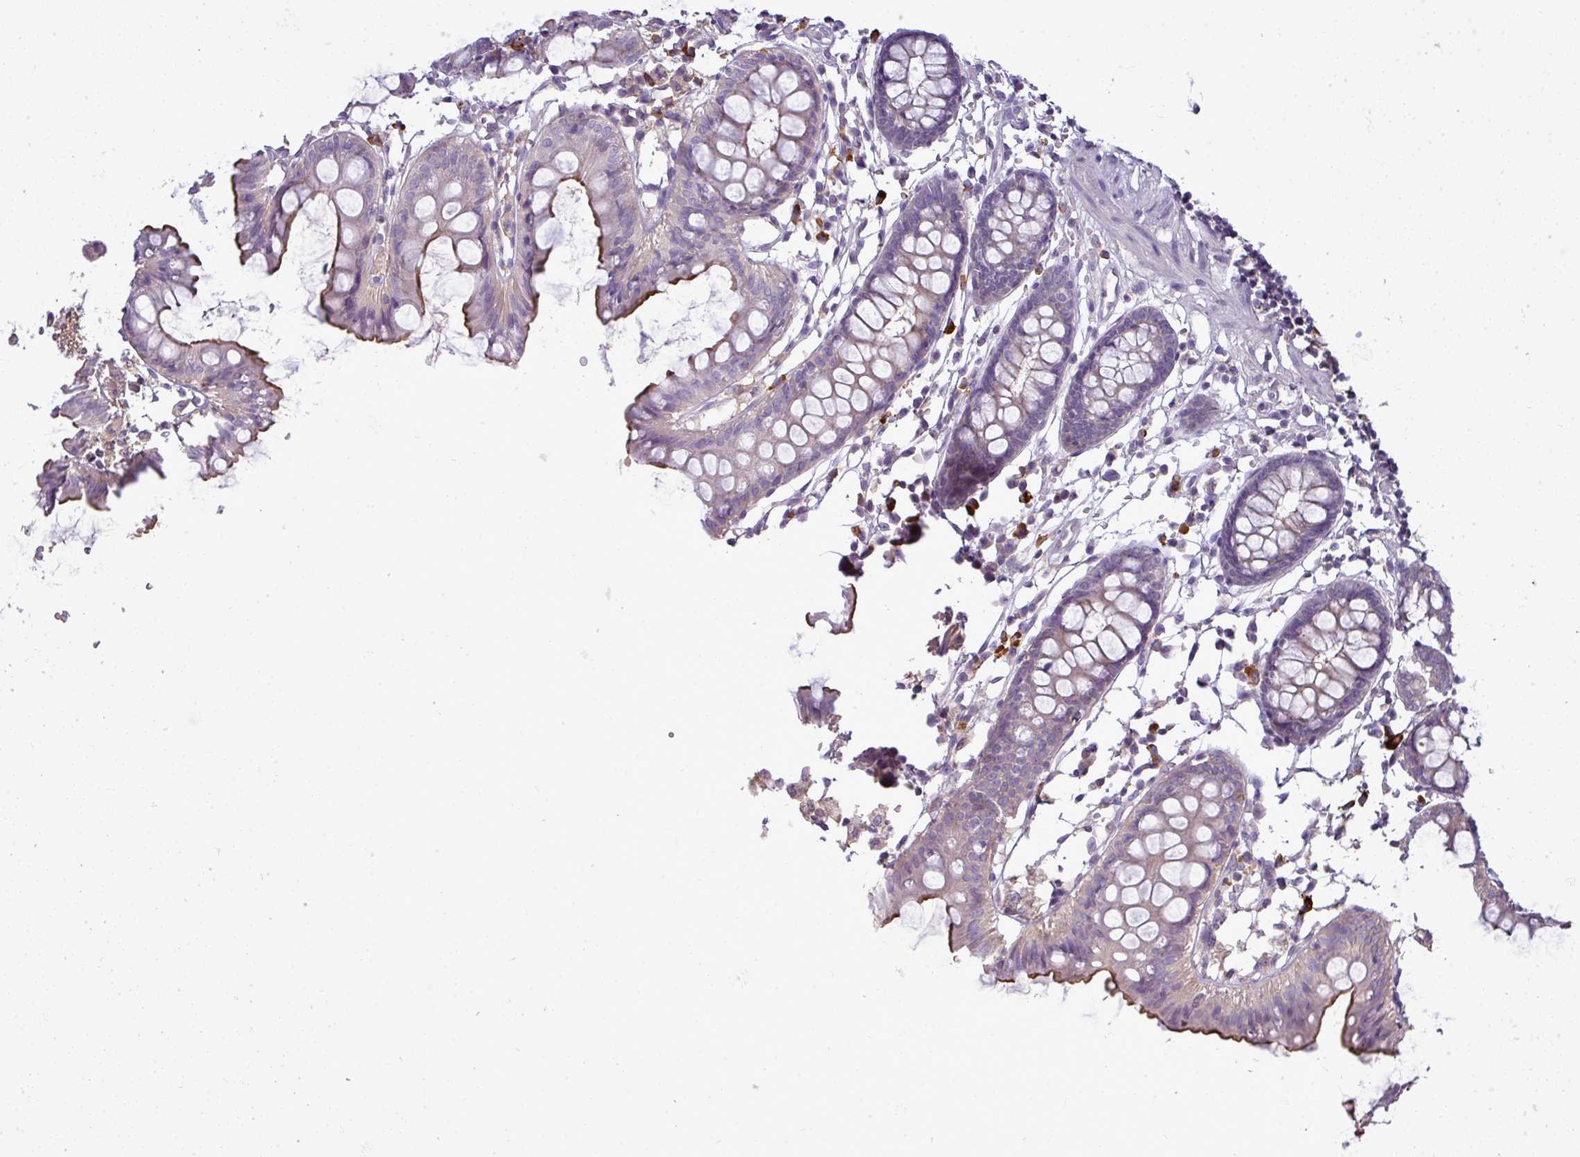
{"staining": {"intensity": "weak", "quantity": "25%-75%", "location": "cytoplasmic/membranous"}, "tissue": "colon", "cell_type": "Endothelial cells", "image_type": "normal", "snomed": [{"axis": "morphology", "description": "Normal tissue, NOS"}, {"axis": "topography", "description": "Colon"}], "caption": "Protein staining demonstrates weak cytoplasmic/membranous staining in about 25%-75% of endothelial cells in benign colon. (IHC, brightfield microscopy, high magnification).", "gene": "STAT5A", "patient": {"sex": "female", "age": 84}}